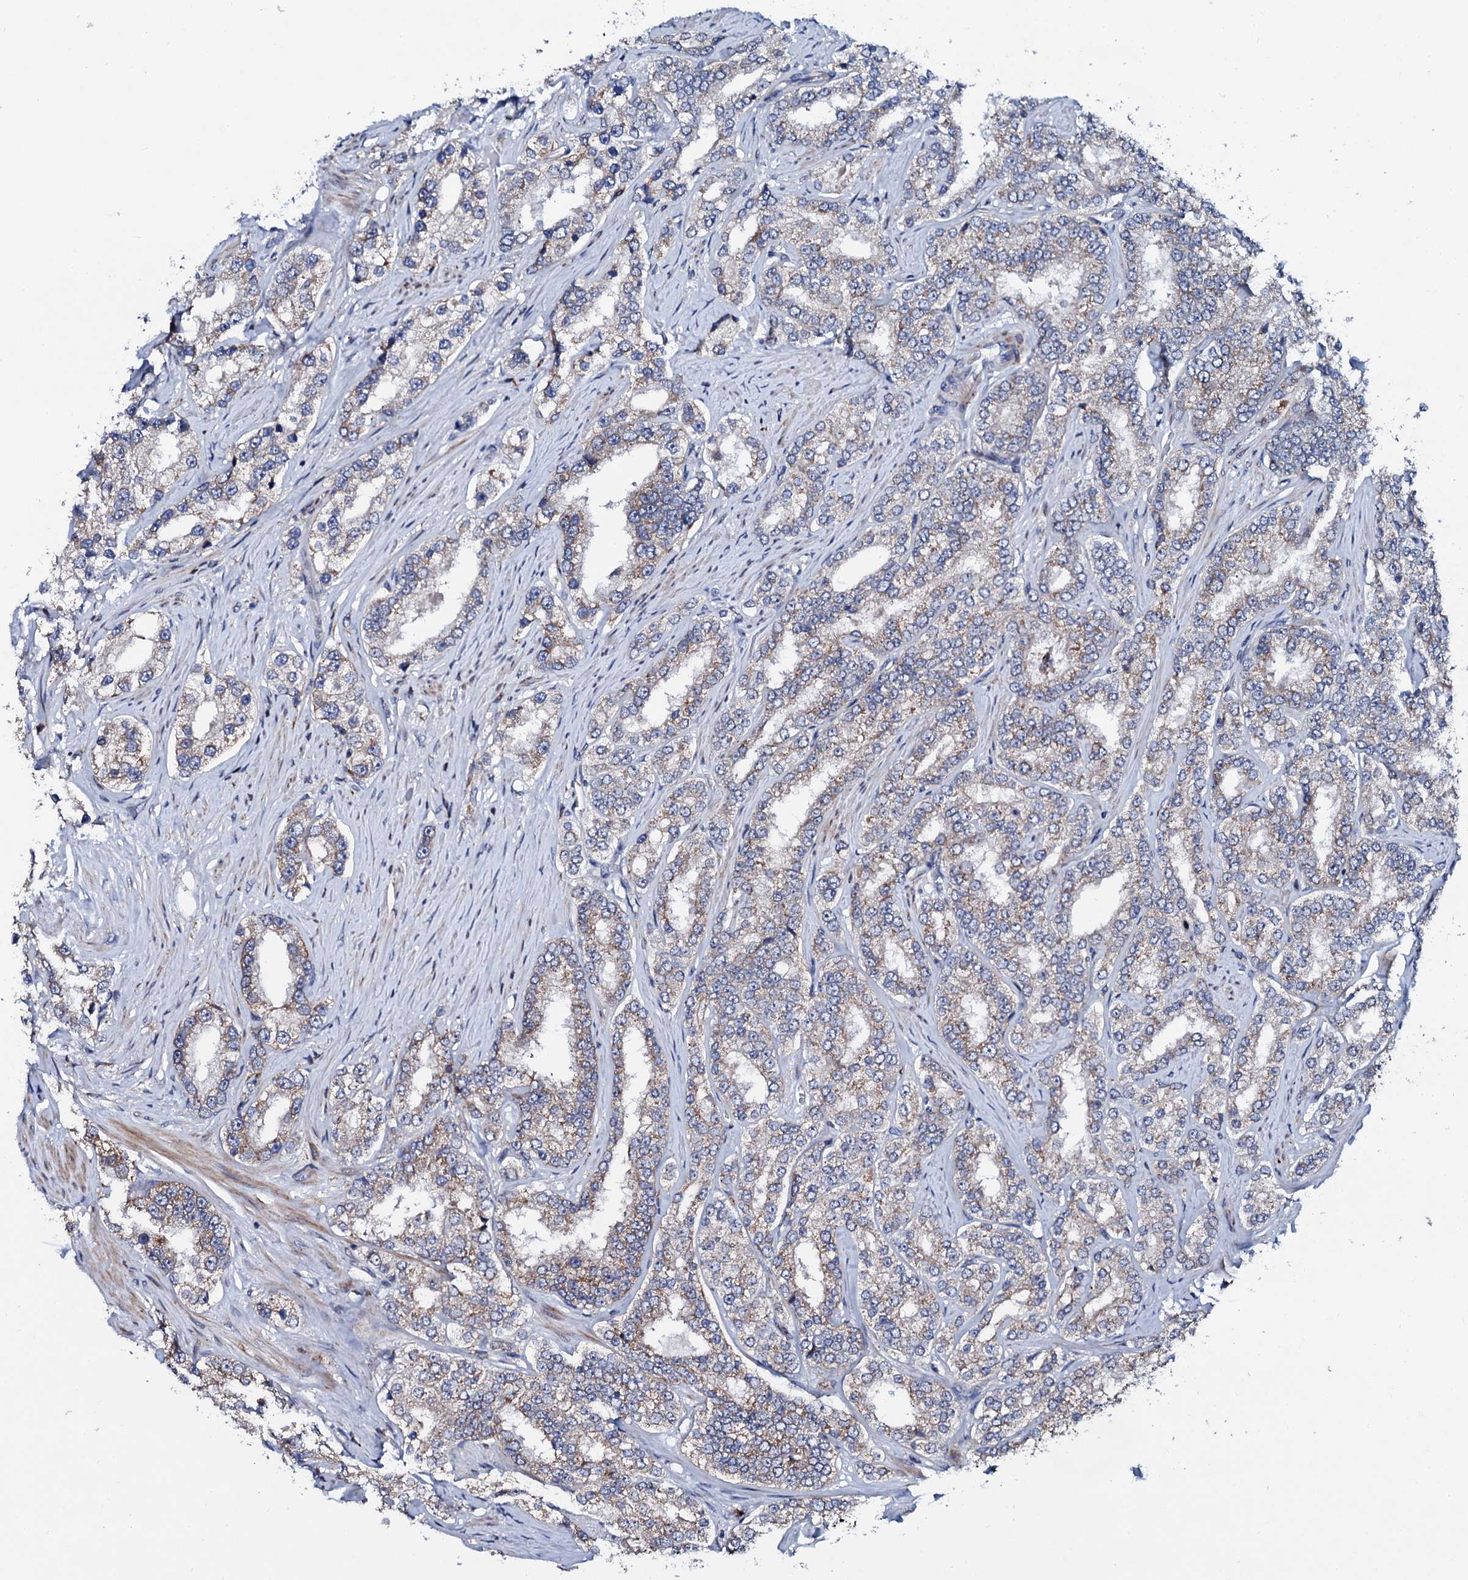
{"staining": {"intensity": "moderate", "quantity": "25%-75%", "location": "cytoplasmic/membranous"}, "tissue": "prostate cancer", "cell_type": "Tumor cells", "image_type": "cancer", "snomed": [{"axis": "morphology", "description": "Normal tissue, NOS"}, {"axis": "morphology", "description": "Adenocarcinoma, High grade"}, {"axis": "topography", "description": "Prostate"}], "caption": "Prostate cancer was stained to show a protein in brown. There is medium levels of moderate cytoplasmic/membranous staining in approximately 25%-75% of tumor cells.", "gene": "TCIRG1", "patient": {"sex": "male", "age": 83}}